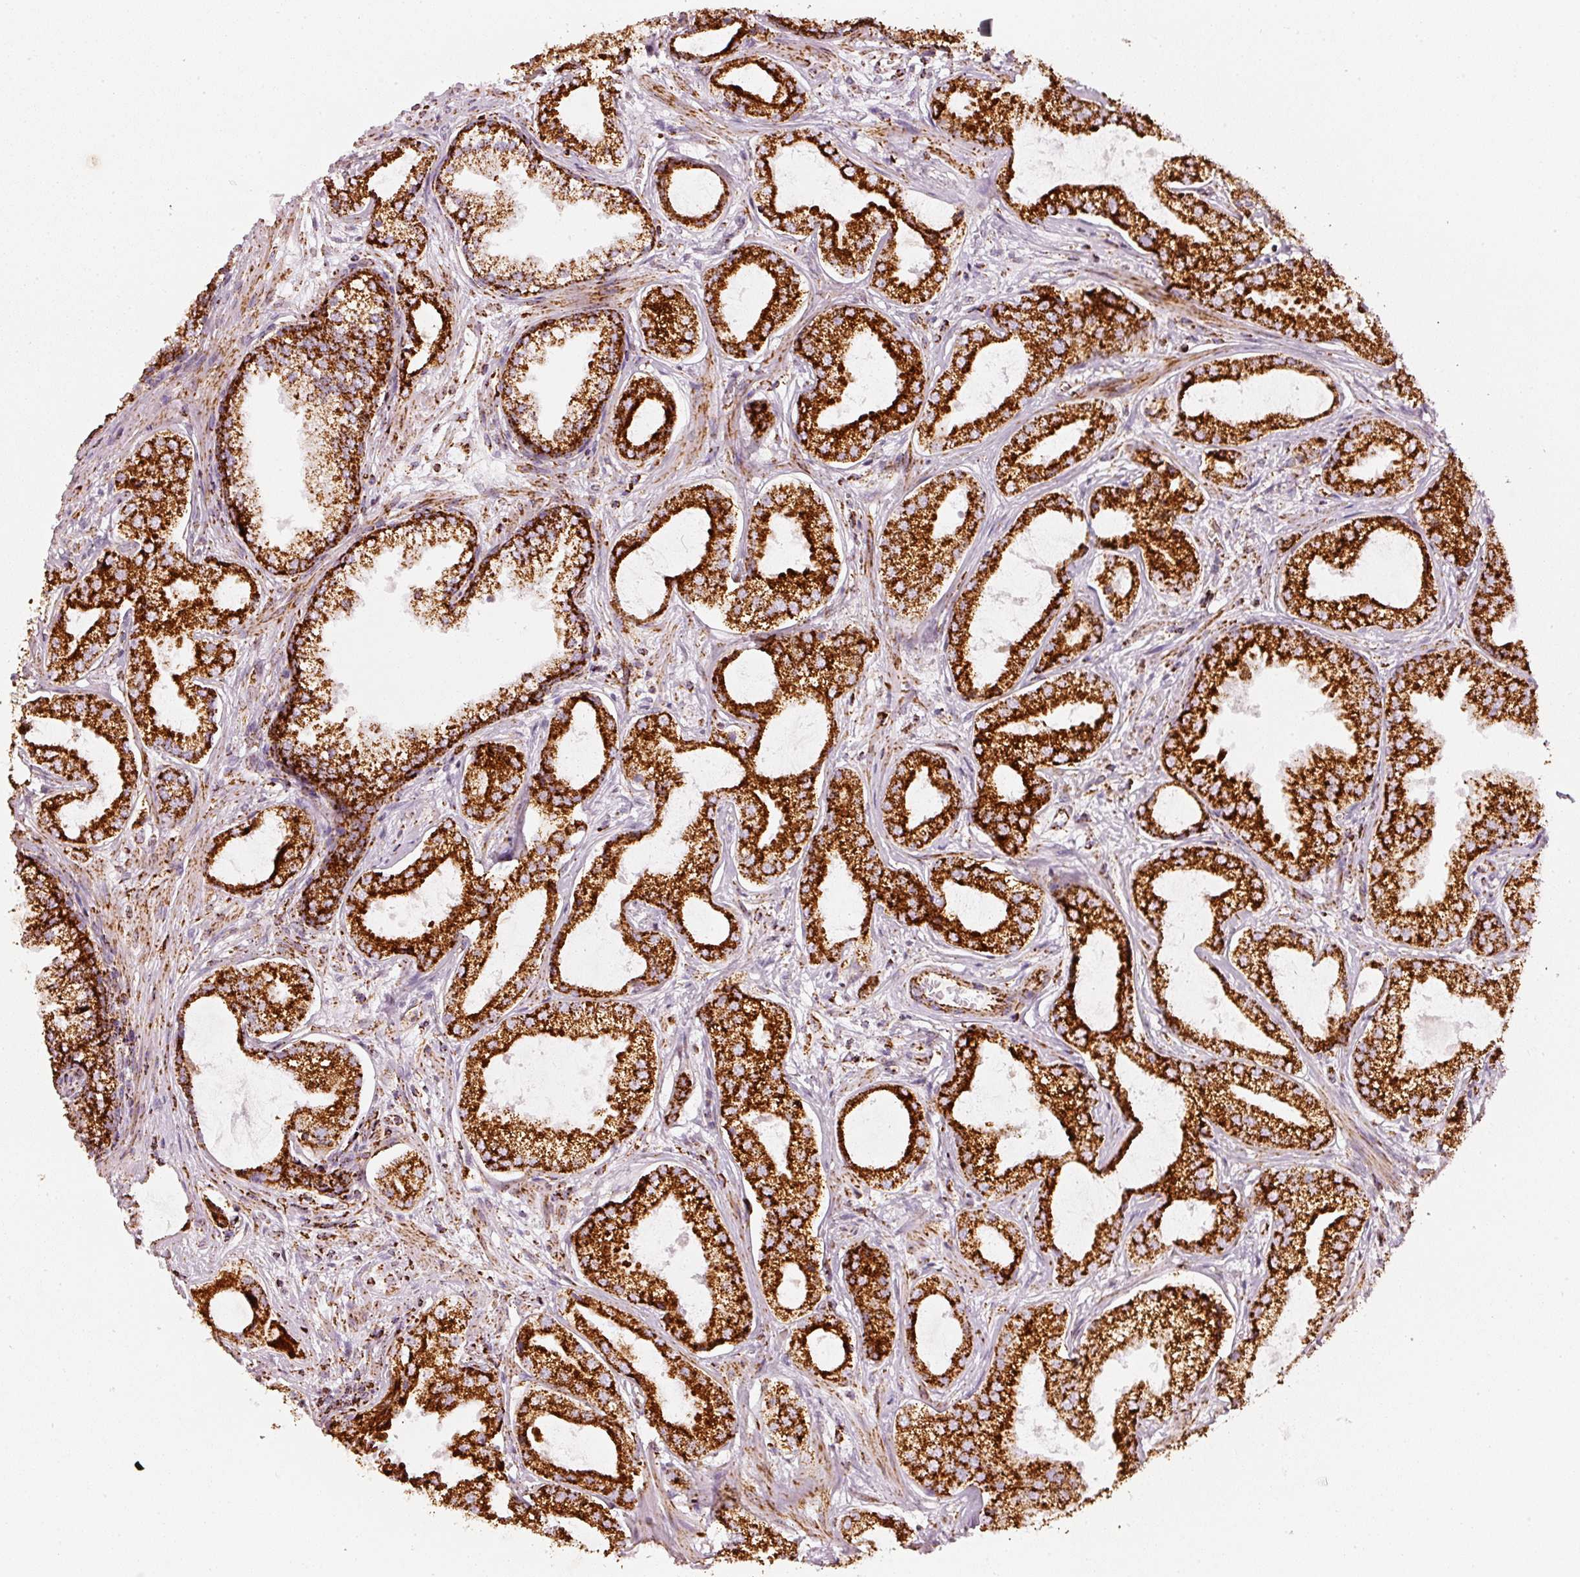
{"staining": {"intensity": "strong", "quantity": ">75%", "location": "cytoplasmic/membranous"}, "tissue": "prostate cancer", "cell_type": "Tumor cells", "image_type": "cancer", "snomed": [{"axis": "morphology", "description": "Adenocarcinoma, Medium grade"}, {"axis": "topography", "description": "Prostate"}], "caption": "Protein expression analysis of prostate medium-grade adenocarcinoma exhibits strong cytoplasmic/membranous positivity in about >75% of tumor cells.", "gene": "MT-CO2", "patient": {"sex": "male", "age": 57}}